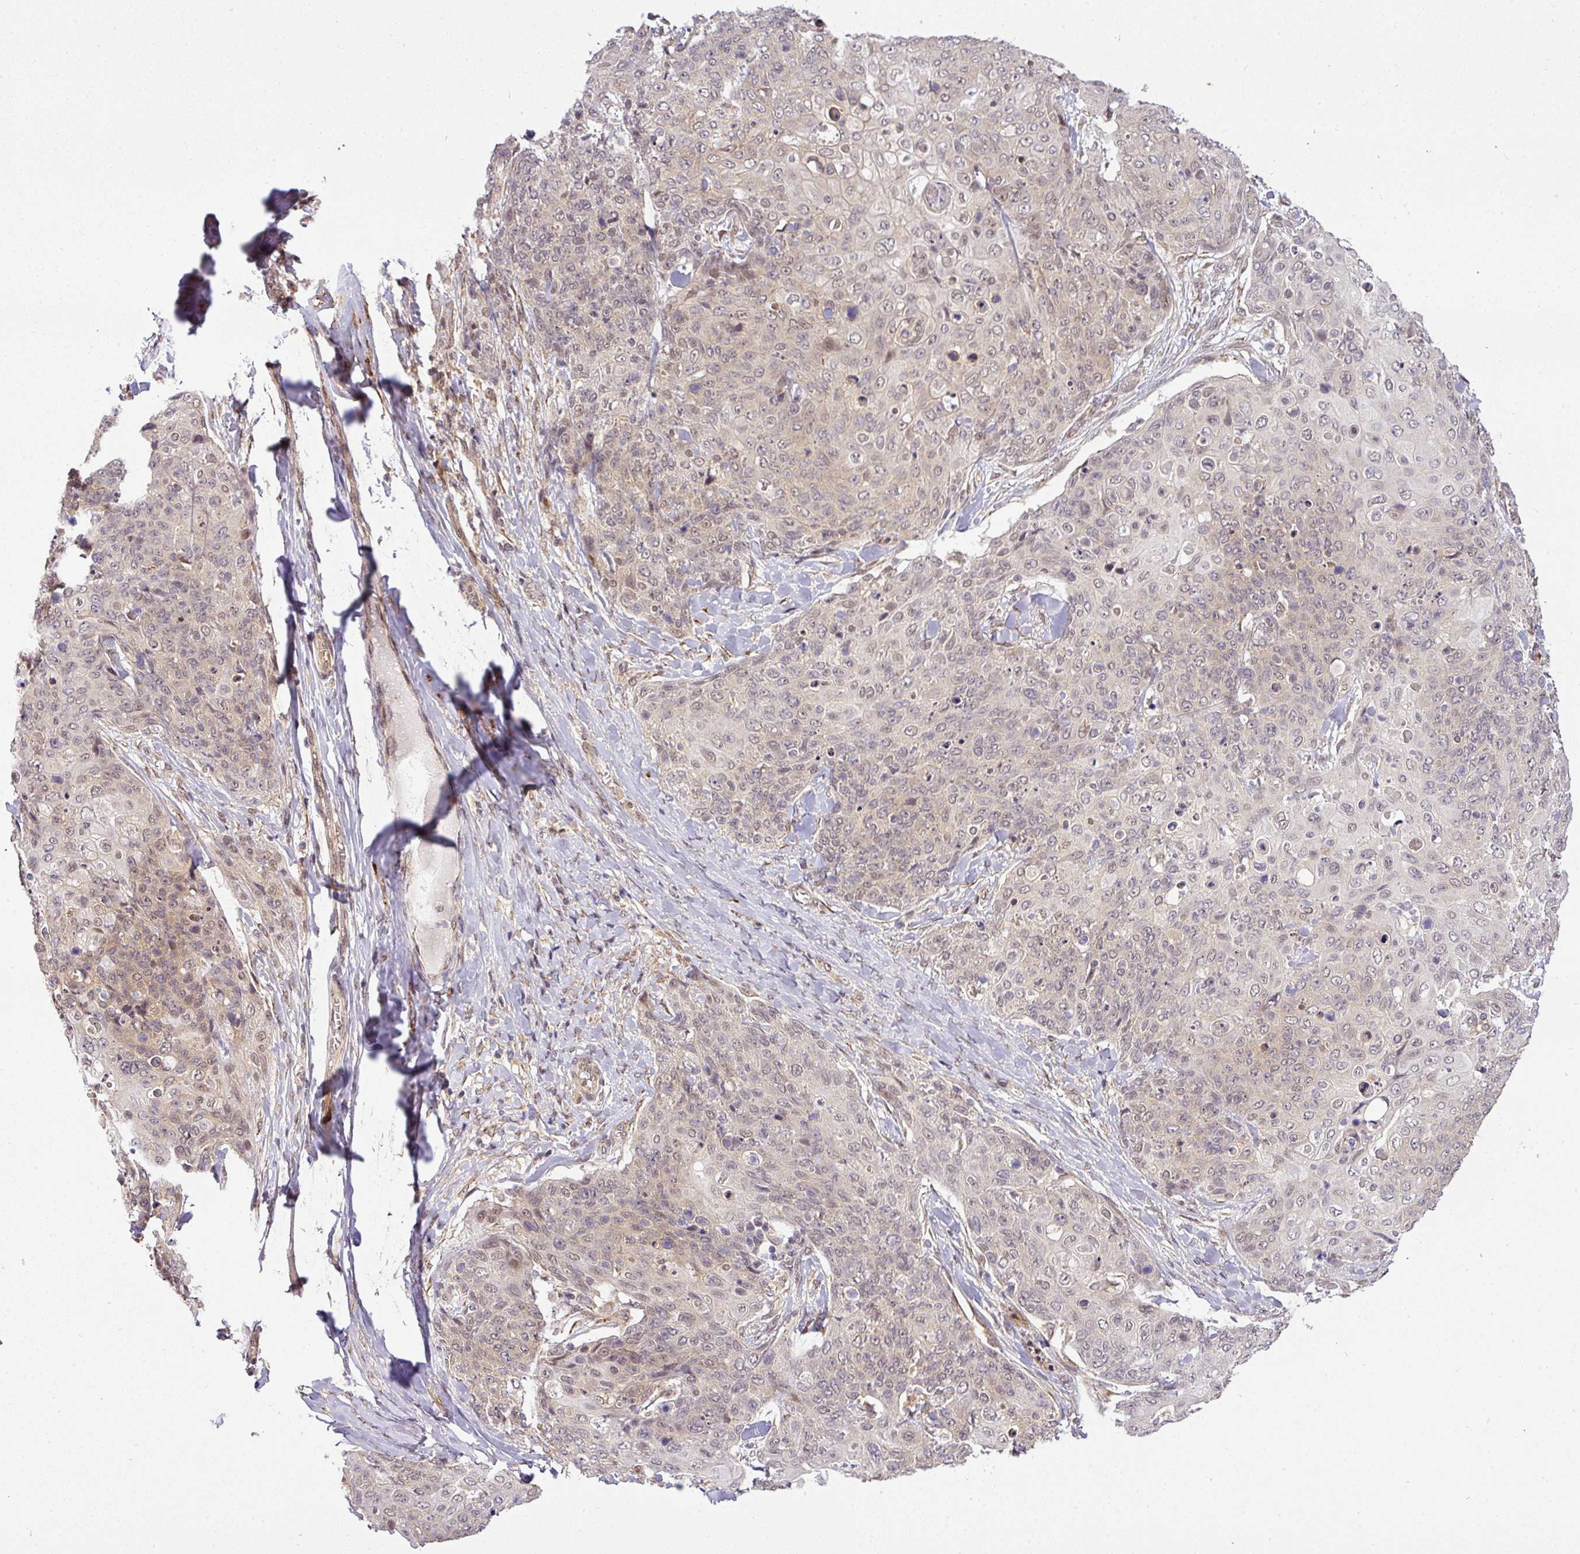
{"staining": {"intensity": "weak", "quantity": "<25%", "location": "nuclear"}, "tissue": "skin cancer", "cell_type": "Tumor cells", "image_type": "cancer", "snomed": [{"axis": "morphology", "description": "Squamous cell carcinoma, NOS"}, {"axis": "topography", "description": "Skin"}, {"axis": "topography", "description": "Vulva"}], "caption": "DAB immunohistochemical staining of human skin cancer (squamous cell carcinoma) displays no significant positivity in tumor cells.", "gene": "C1orf226", "patient": {"sex": "female", "age": 85}}